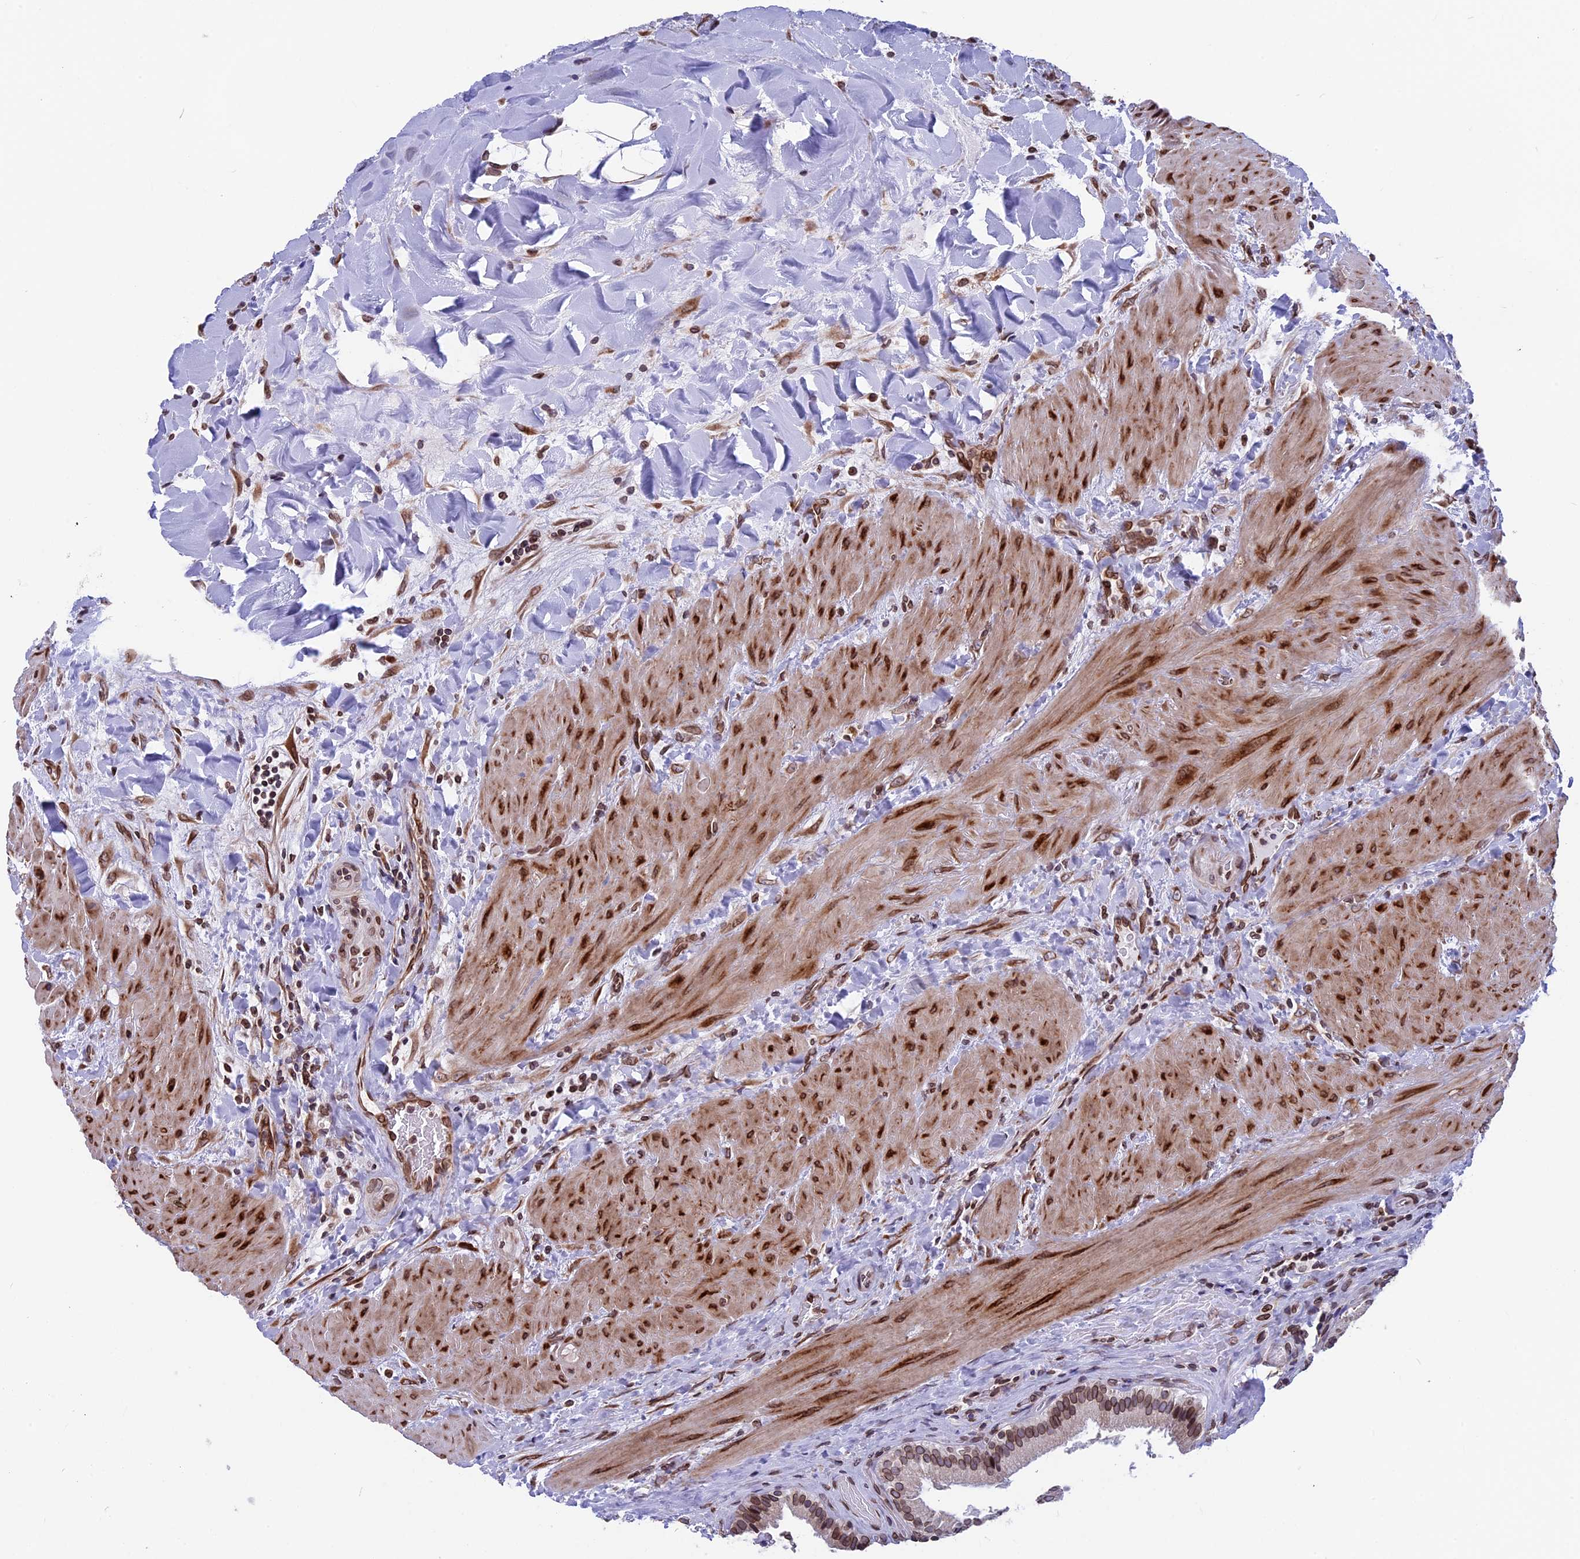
{"staining": {"intensity": "moderate", "quantity": ">75%", "location": "cytoplasmic/membranous,nuclear"}, "tissue": "gallbladder", "cell_type": "Glandular cells", "image_type": "normal", "snomed": [{"axis": "morphology", "description": "Normal tissue, NOS"}, {"axis": "topography", "description": "Gallbladder"}], "caption": "Moderate cytoplasmic/membranous,nuclear staining is seen in about >75% of glandular cells in benign gallbladder.", "gene": "PTCHD4", "patient": {"sex": "male", "age": 24}}